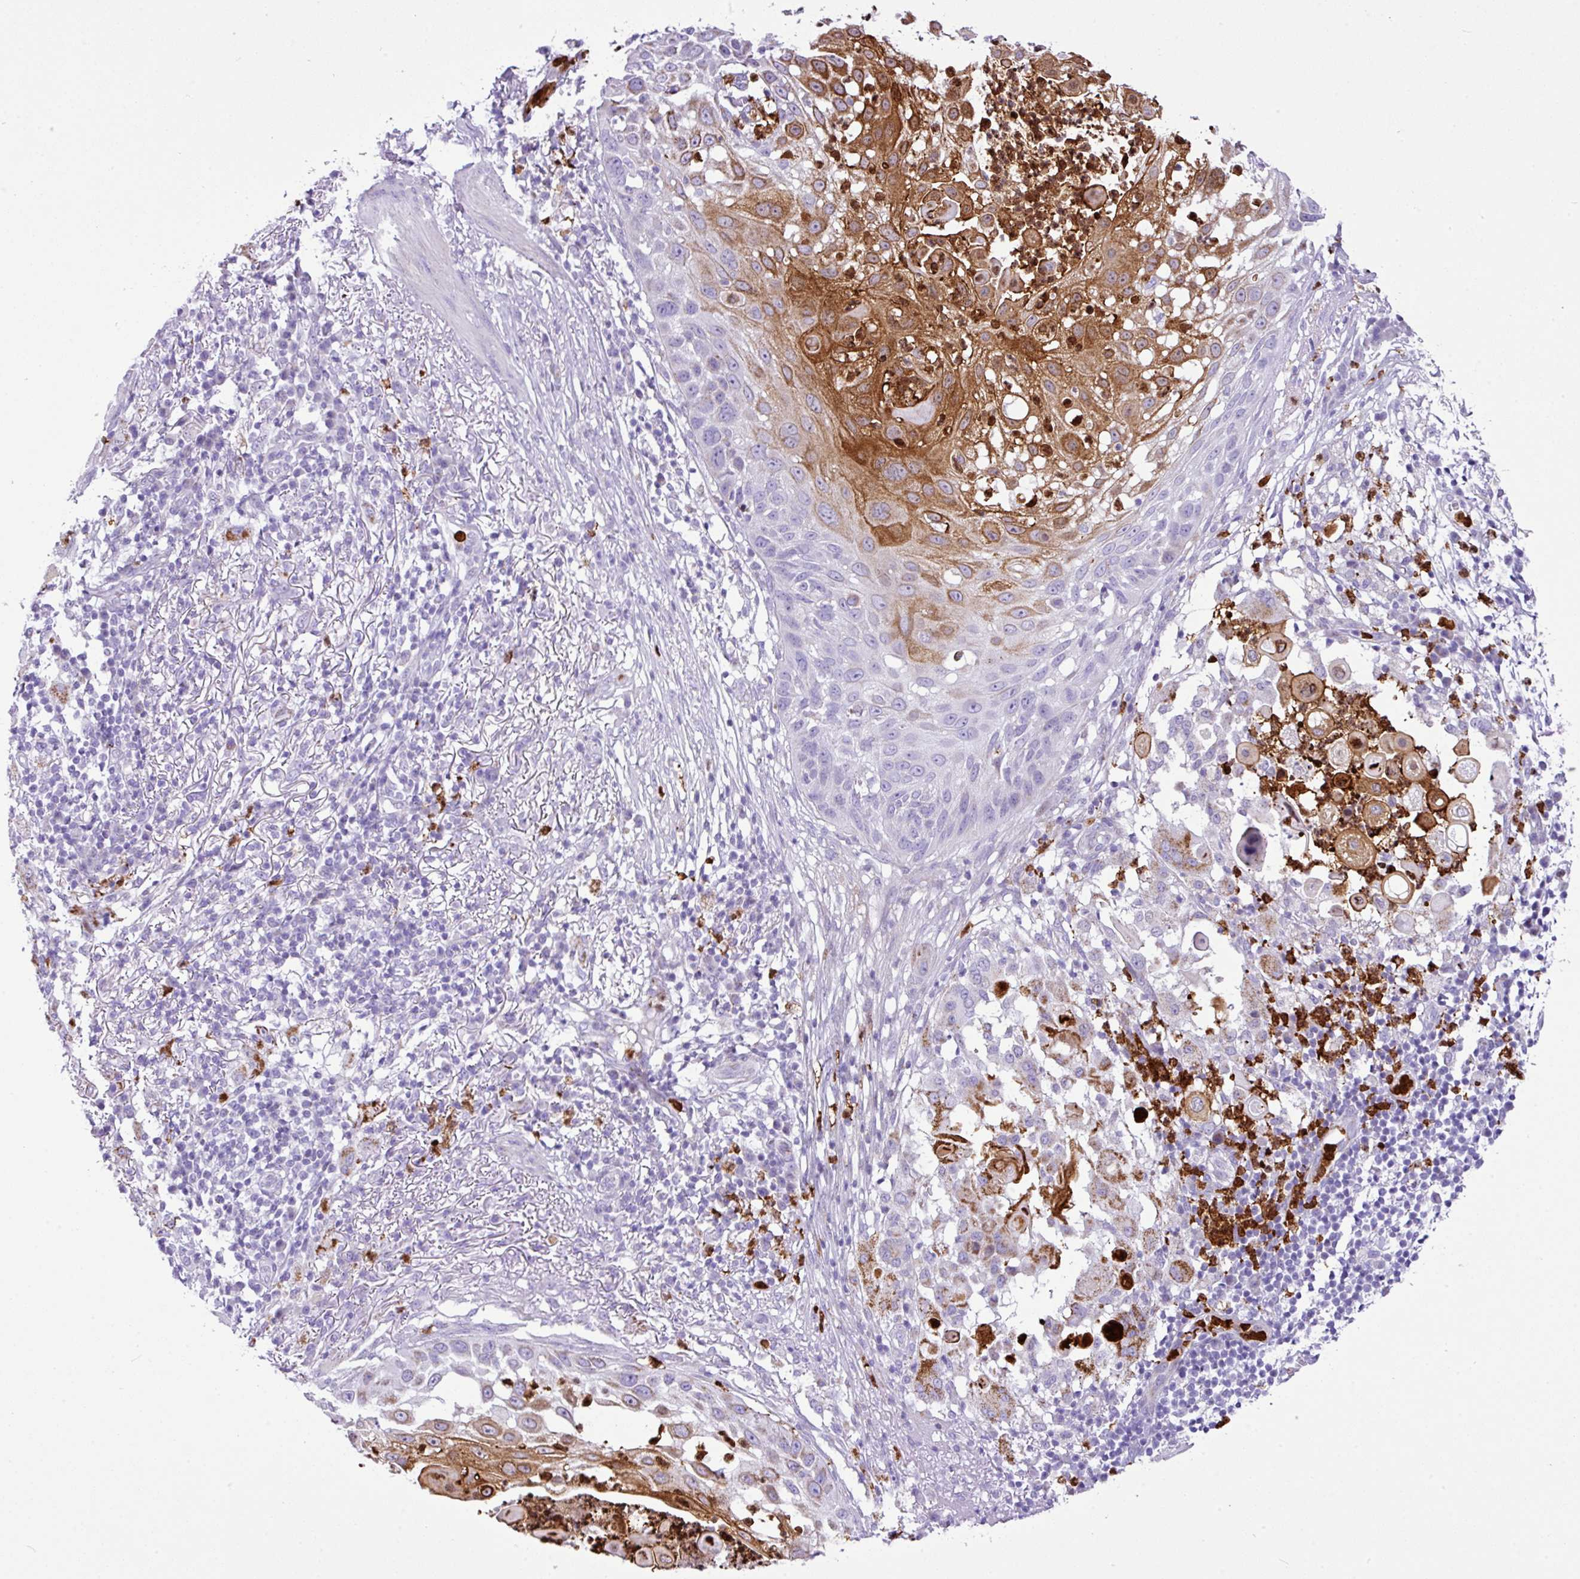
{"staining": {"intensity": "moderate", "quantity": "<25%", "location": "cytoplasmic/membranous"}, "tissue": "skin cancer", "cell_type": "Tumor cells", "image_type": "cancer", "snomed": [{"axis": "morphology", "description": "Squamous cell carcinoma, NOS"}, {"axis": "topography", "description": "Skin"}], "caption": "Immunohistochemical staining of human skin cancer (squamous cell carcinoma) shows moderate cytoplasmic/membranous protein positivity in approximately <25% of tumor cells.", "gene": "RCAN2", "patient": {"sex": "female", "age": 44}}